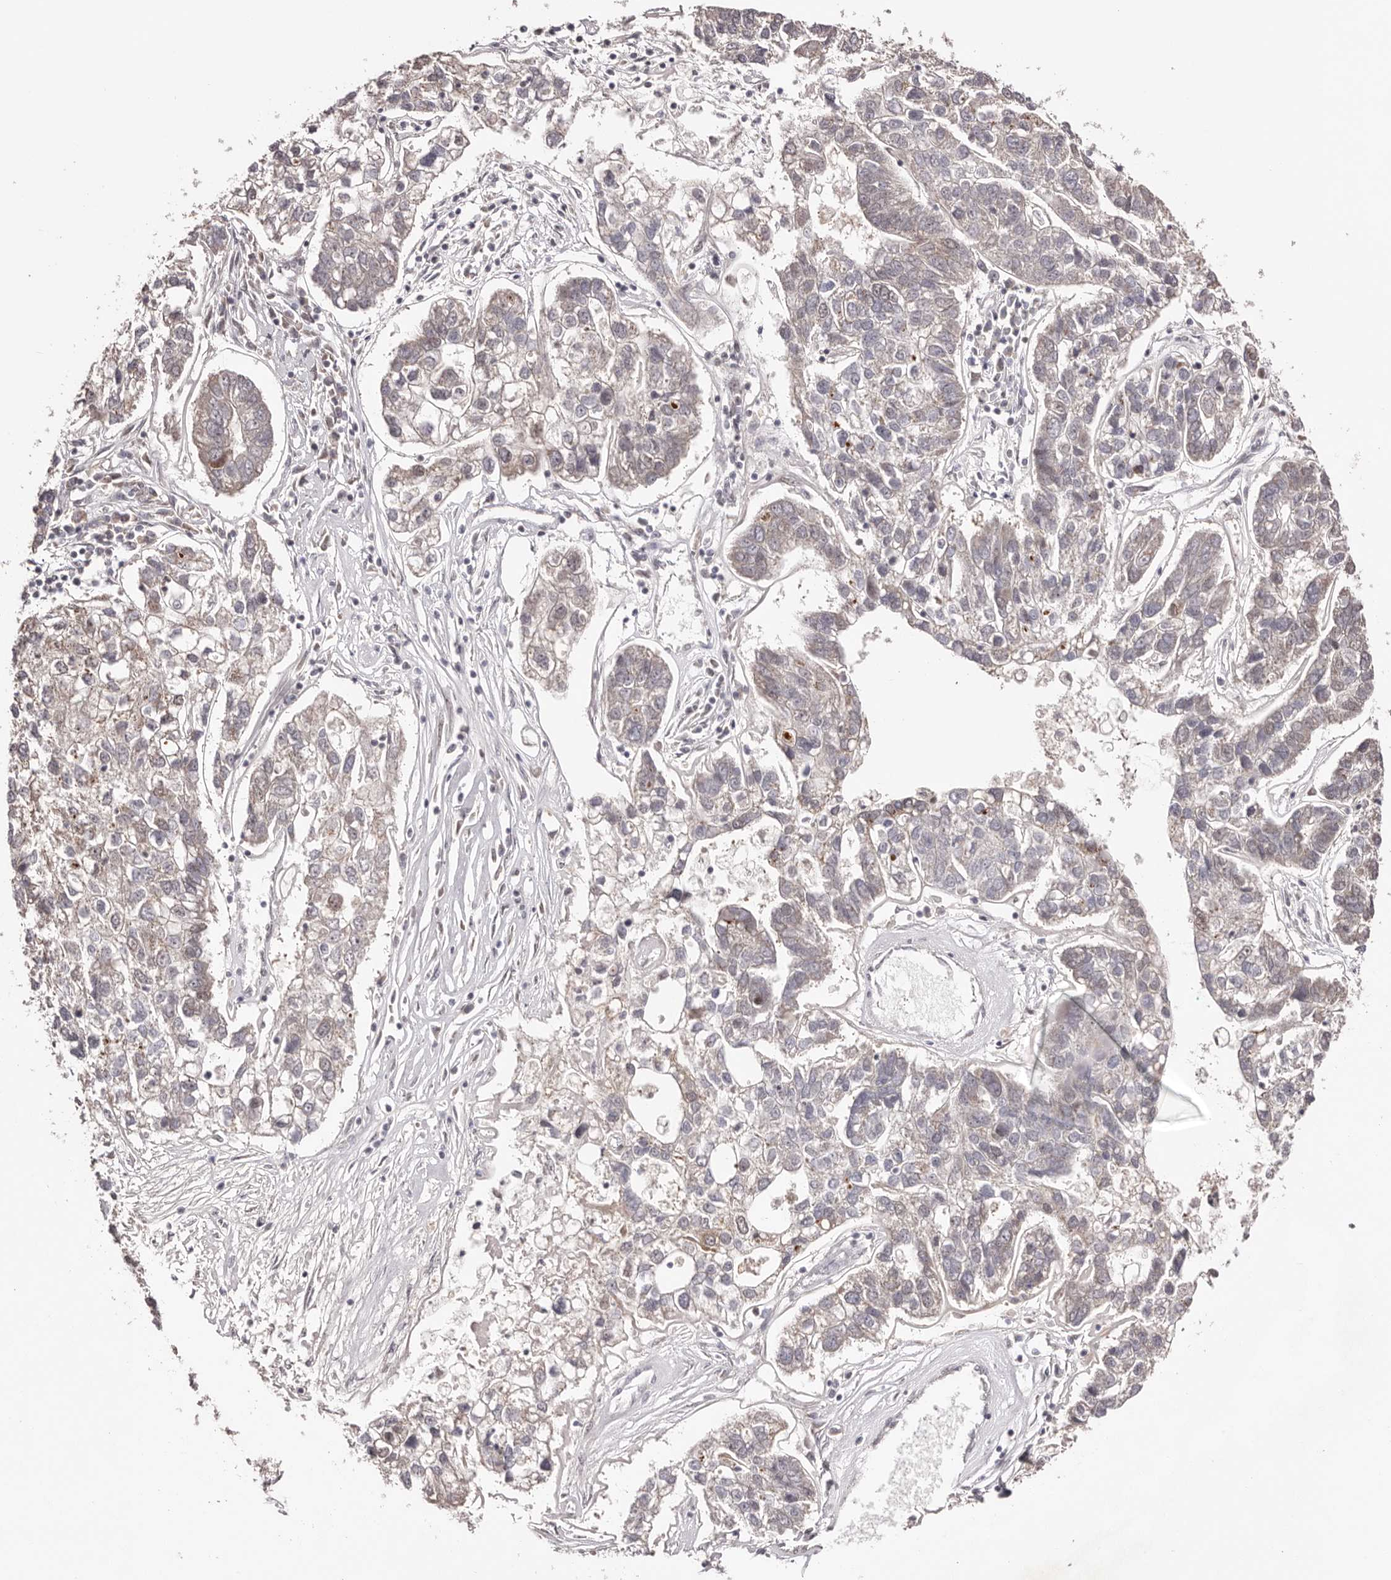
{"staining": {"intensity": "moderate", "quantity": "25%-75%", "location": "cytoplasmic/membranous"}, "tissue": "pancreatic cancer", "cell_type": "Tumor cells", "image_type": "cancer", "snomed": [{"axis": "morphology", "description": "Adenocarcinoma, NOS"}, {"axis": "topography", "description": "Pancreas"}], "caption": "Immunohistochemical staining of pancreatic adenocarcinoma displays moderate cytoplasmic/membranous protein positivity in approximately 25%-75% of tumor cells.", "gene": "EGR3", "patient": {"sex": "female", "age": 61}}